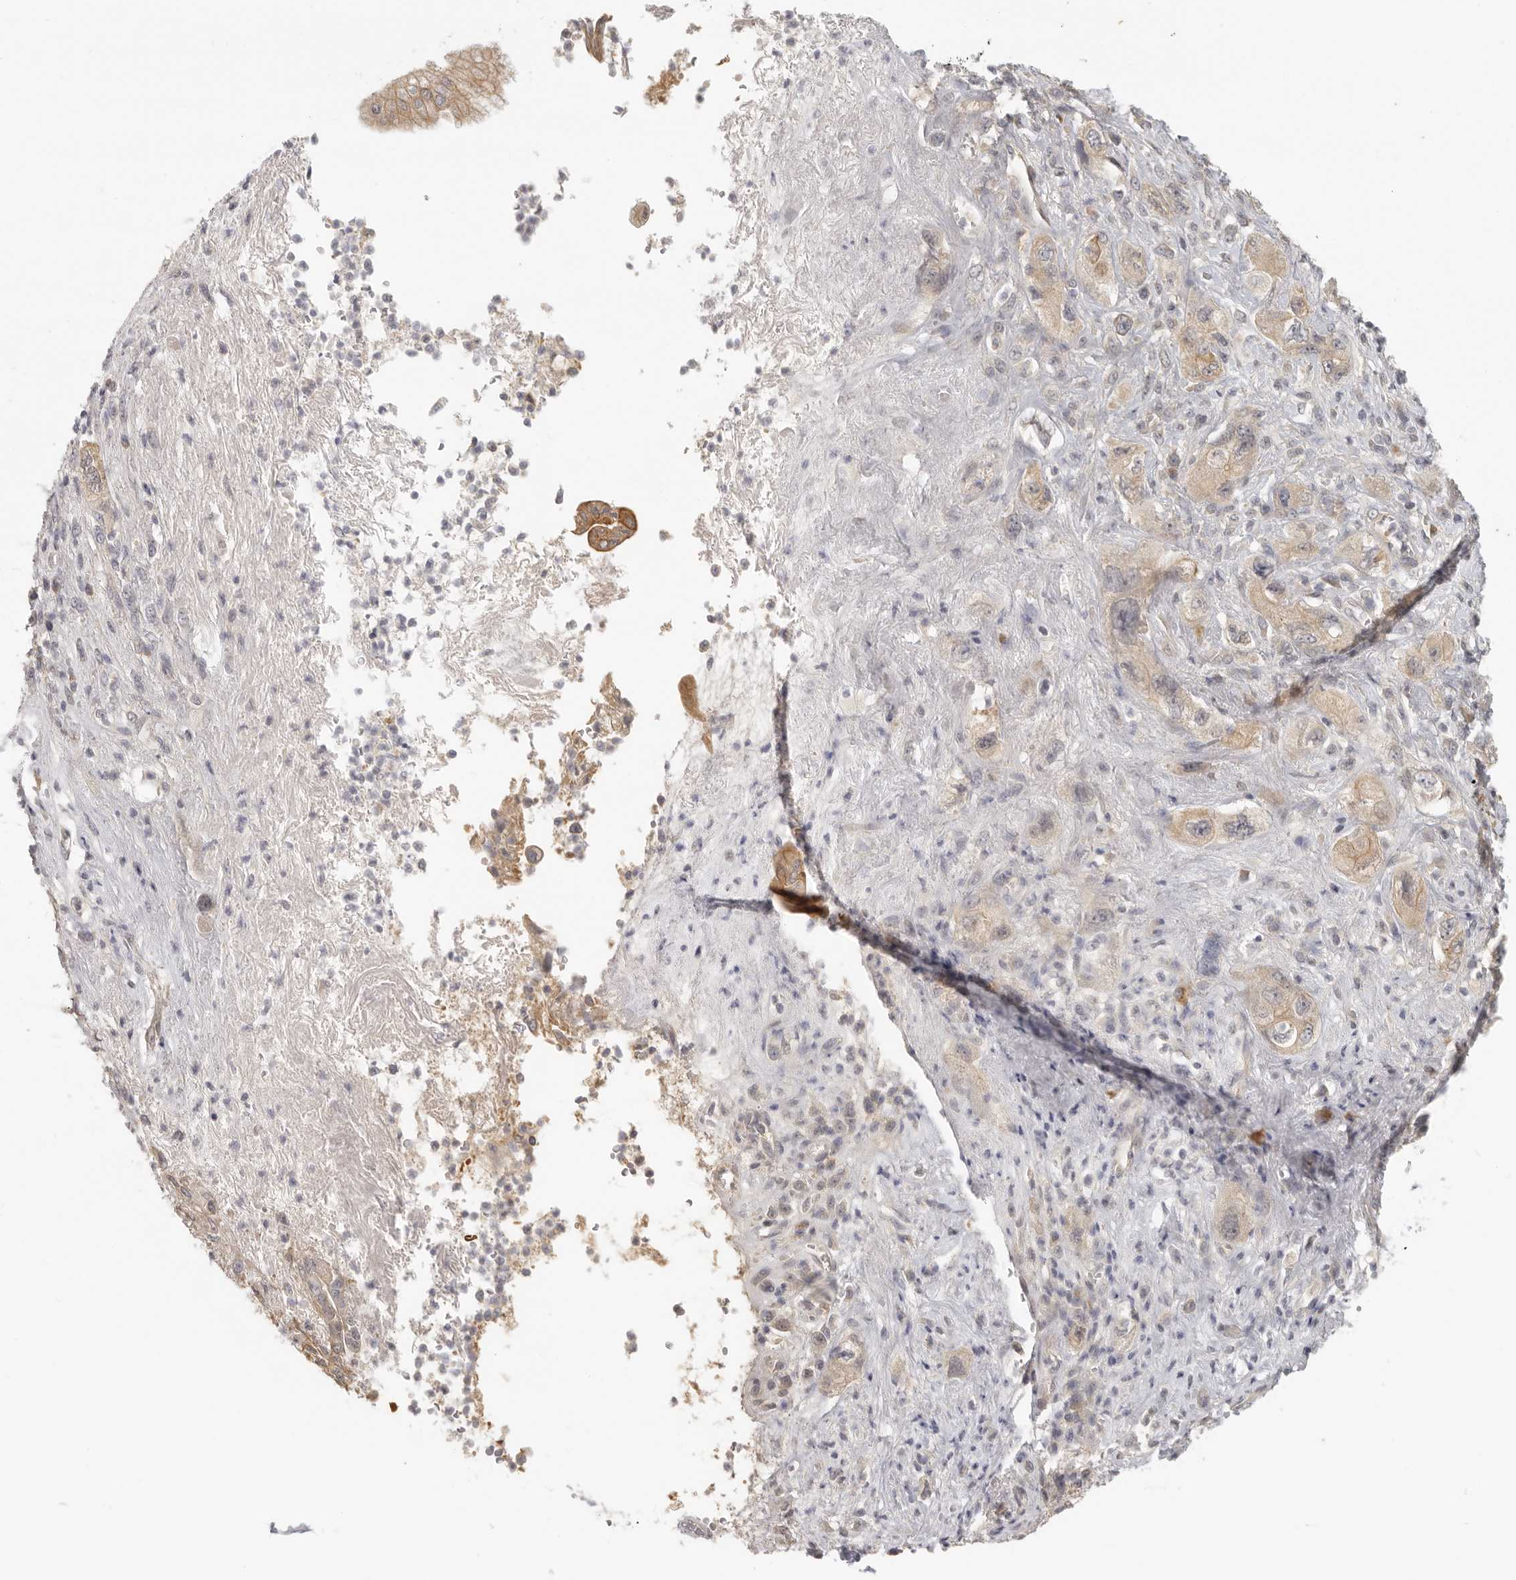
{"staining": {"intensity": "moderate", "quantity": "25%-75%", "location": "cytoplasmic/membranous"}, "tissue": "pancreatic cancer", "cell_type": "Tumor cells", "image_type": "cancer", "snomed": [{"axis": "morphology", "description": "Adenocarcinoma, NOS"}, {"axis": "topography", "description": "Pancreas"}], "caption": "Pancreatic cancer (adenocarcinoma) was stained to show a protein in brown. There is medium levels of moderate cytoplasmic/membranous staining in about 25%-75% of tumor cells.", "gene": "AHDC1", "patient": {"sex": "female", "age": 73}}